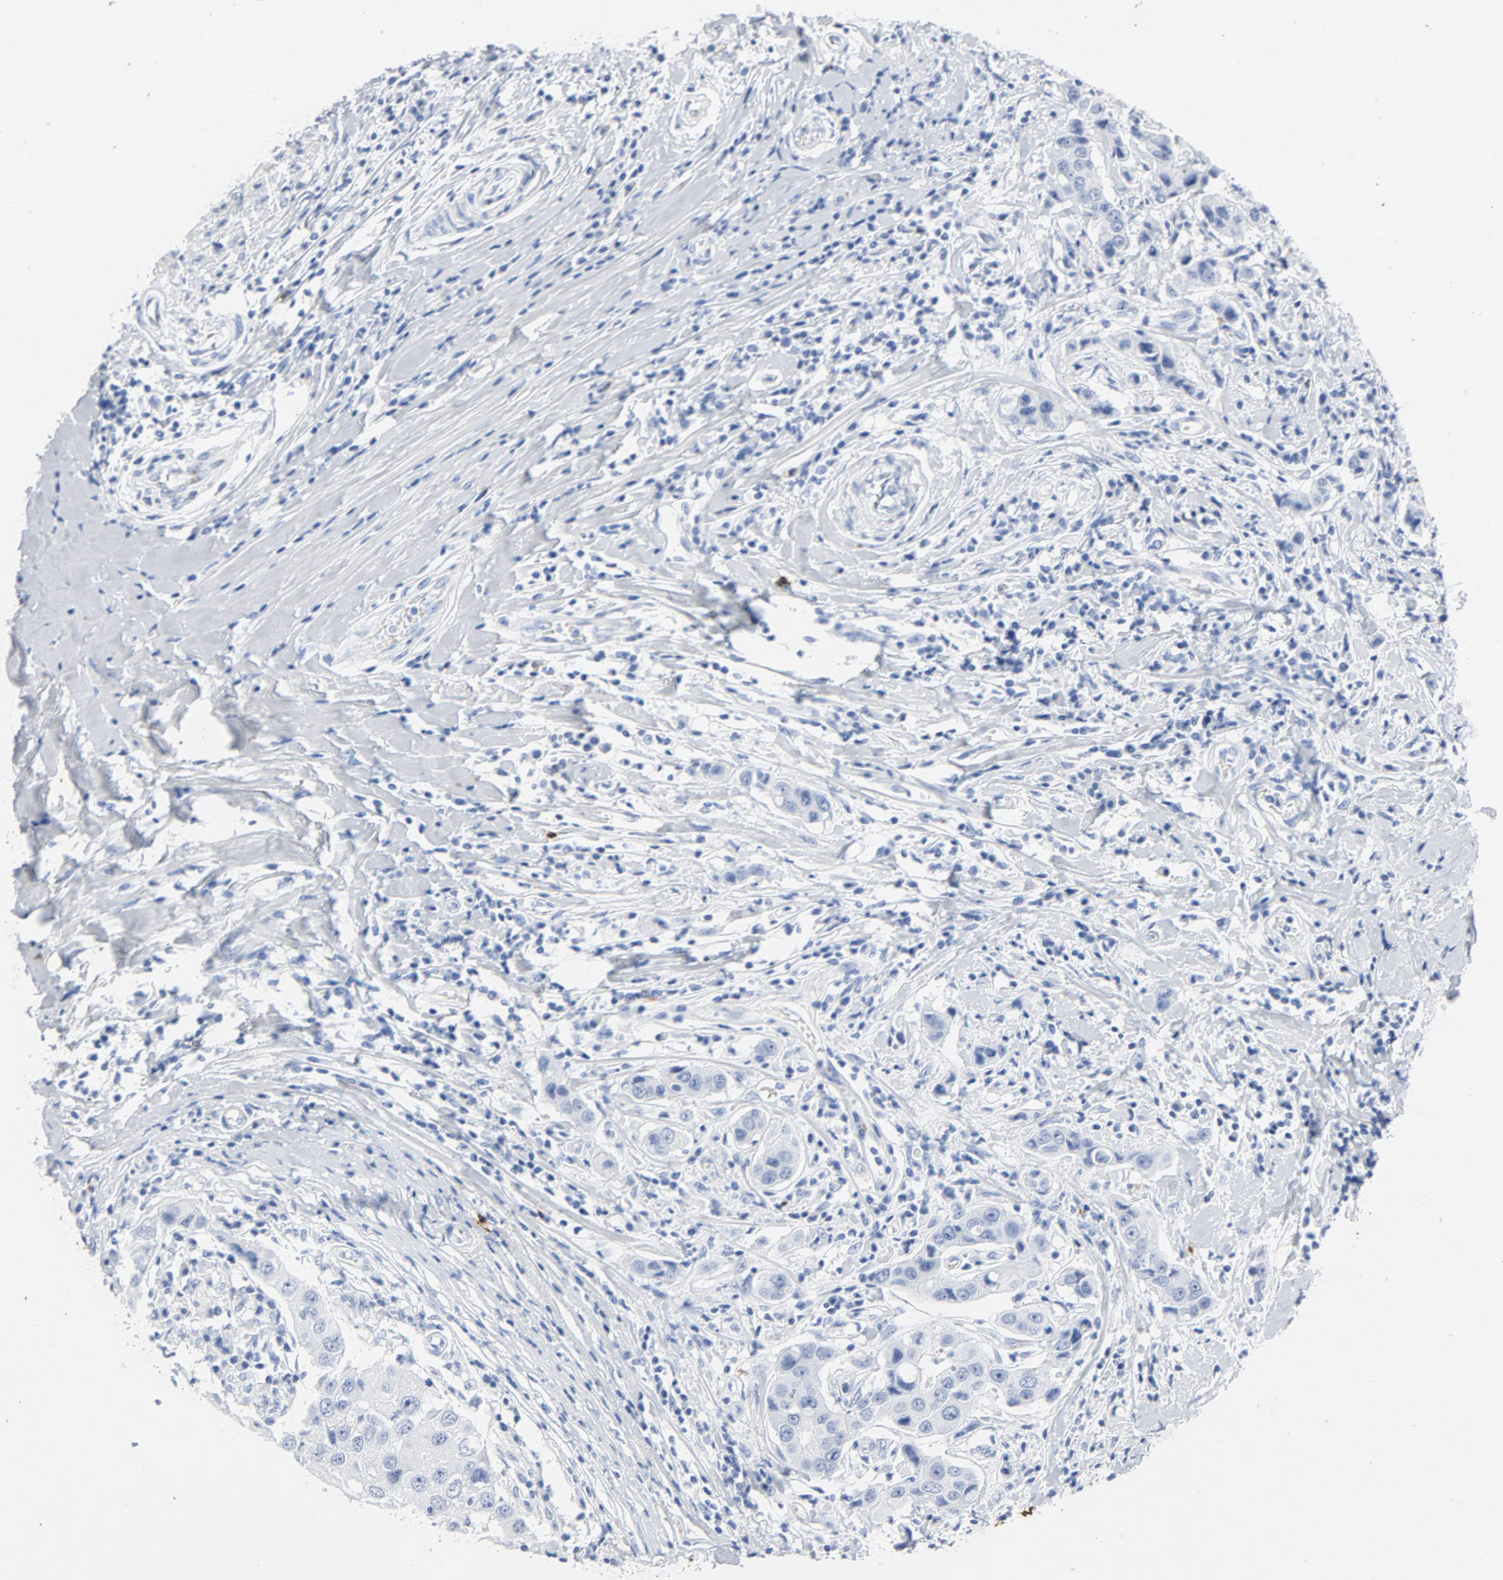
{"staining": {"intensity": "negative", "quantity": "none", "location": "none"}, "tissue": "breast cancer", "cell_type": "Tumor cells", "image_type": "cancer", "snomed": [{"axis": "morphology", "description": "Duct carcinoma"}, {"axis": "topography", "description": "Breast"}], "caption": "A micrograph of human breast cancer is negative for staining in tumor cells.", "gene": "PTPRB", "patient": {"sex": "female", "age": 27}}